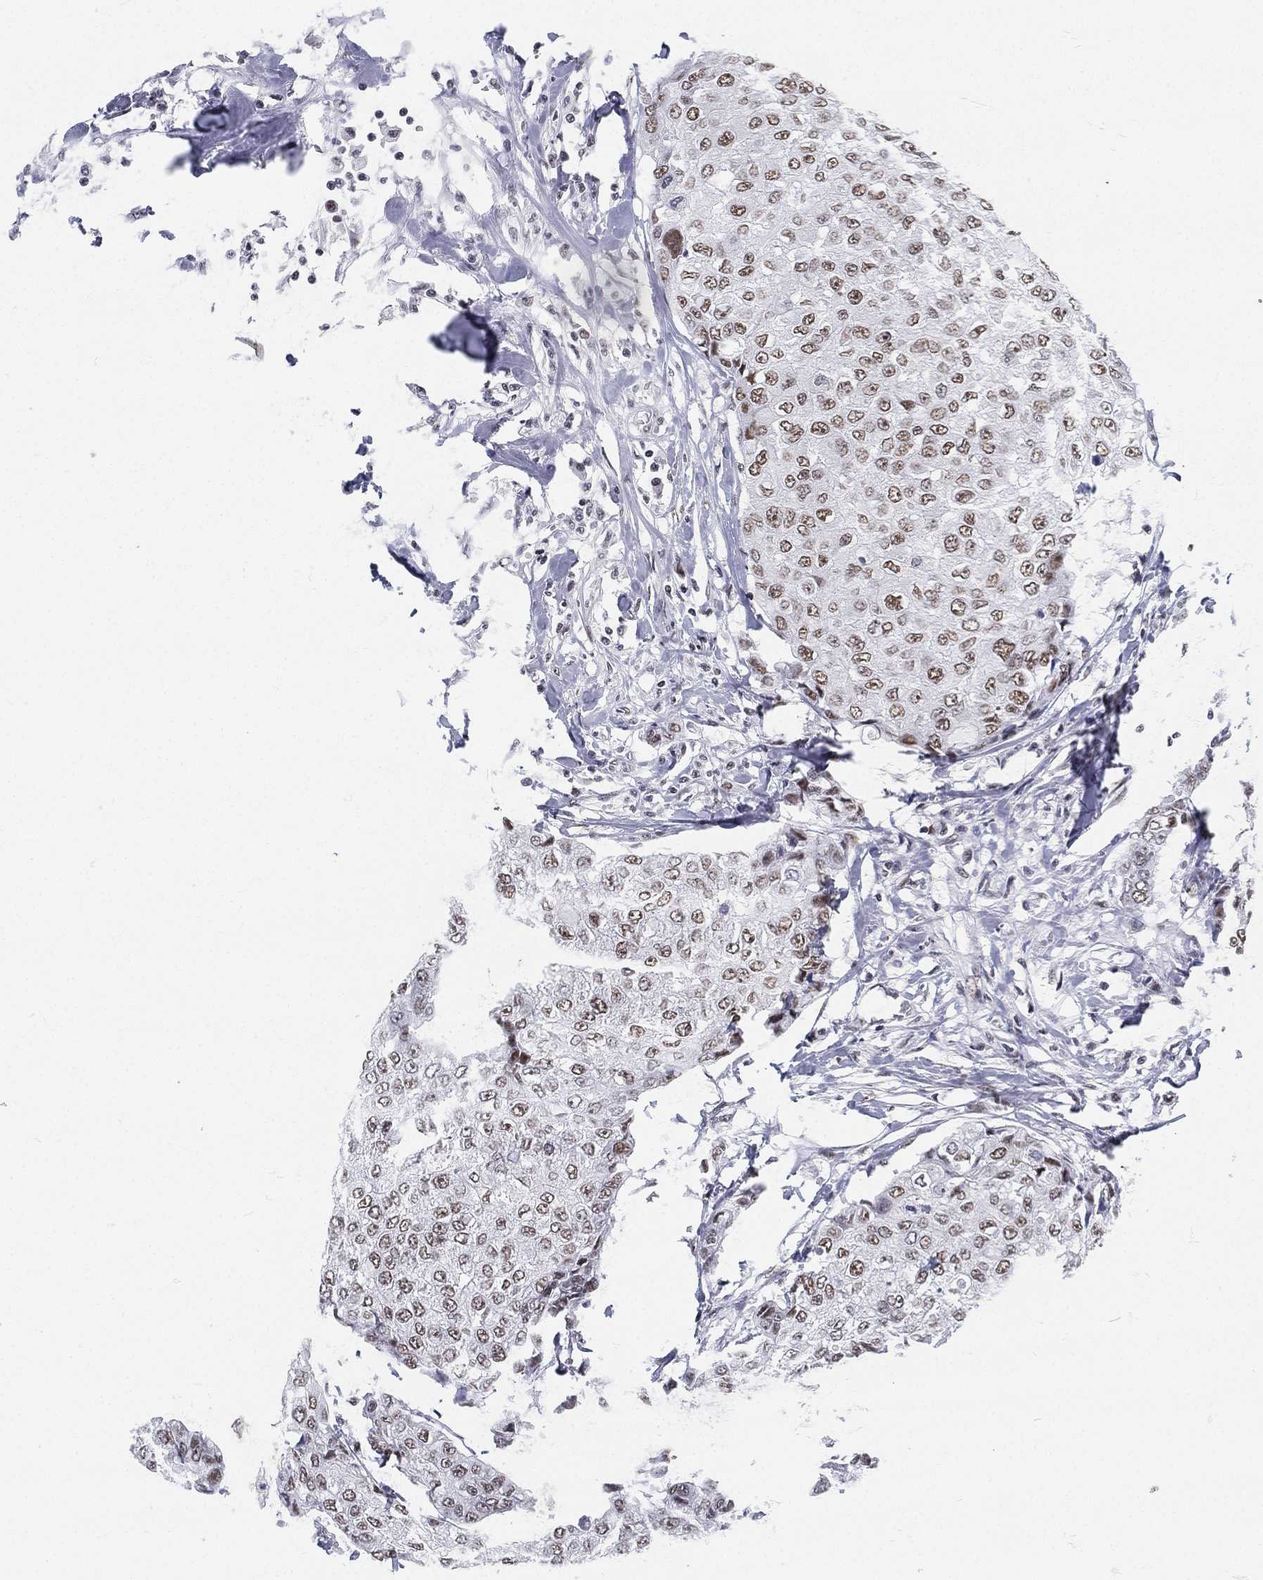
{"staining": {"intensity": "moderate", "quantity": "25%-75%", "location": "nuclear"}, "tissue": "breast cancer", "cell_type": "Tumor cells", "image_type": "cancer", "snomed": [{"axis": "morphology", "description": "Duct carcinoma"}, {"axis": "topography", "description": "Breast"}], "caption": "Protein expression by IHC exhibits moderate nuclear staining in approximately 25%-75% of tumor cells in breast invasive ductal carcinoma.", "gene": "MAPK8IP1", "patient": {"sex": "female", "age": 27}}